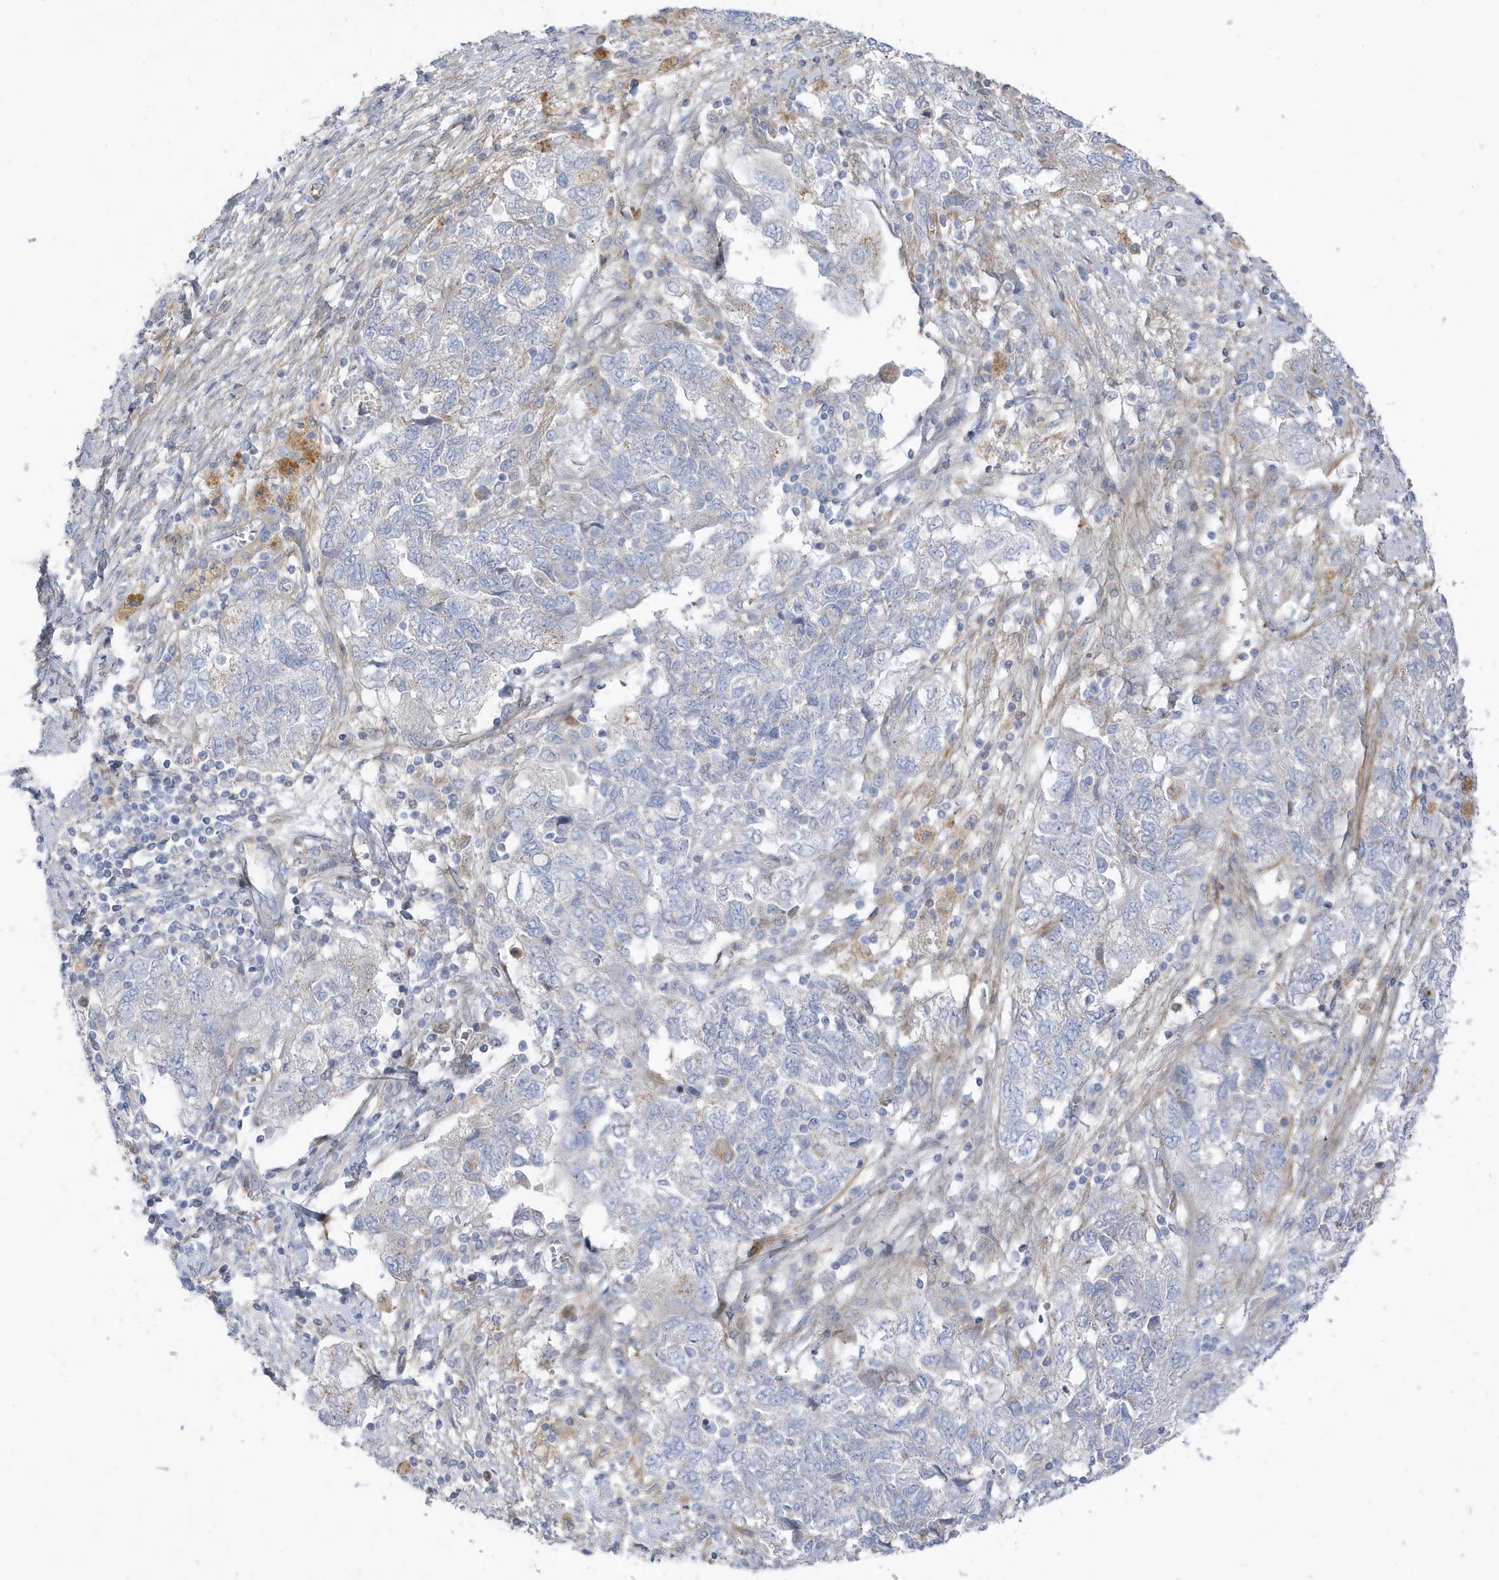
{"staining": {"intensity": "negative", "quantity": "none", "location": "none"}, "tissue": "ovarian cancer", "cell_type": "Tumor cells", "image_type": "cancer", "snomed": [{"axis": "morphology", "description": "Carcinoma, NOS"}, {"axis": "morphology", "description": "Cystadenocarcinoma, serous, NOS"}, {"axis": "topography", "description": "Ovary"}], "caption": "This is an IHC histopathology image of serous cystadenocarcinoma (ovarian). There is no positivity in tumor cells.", "gene": "ATP13A5", "patient": {"sex": "female", "age": 69}}